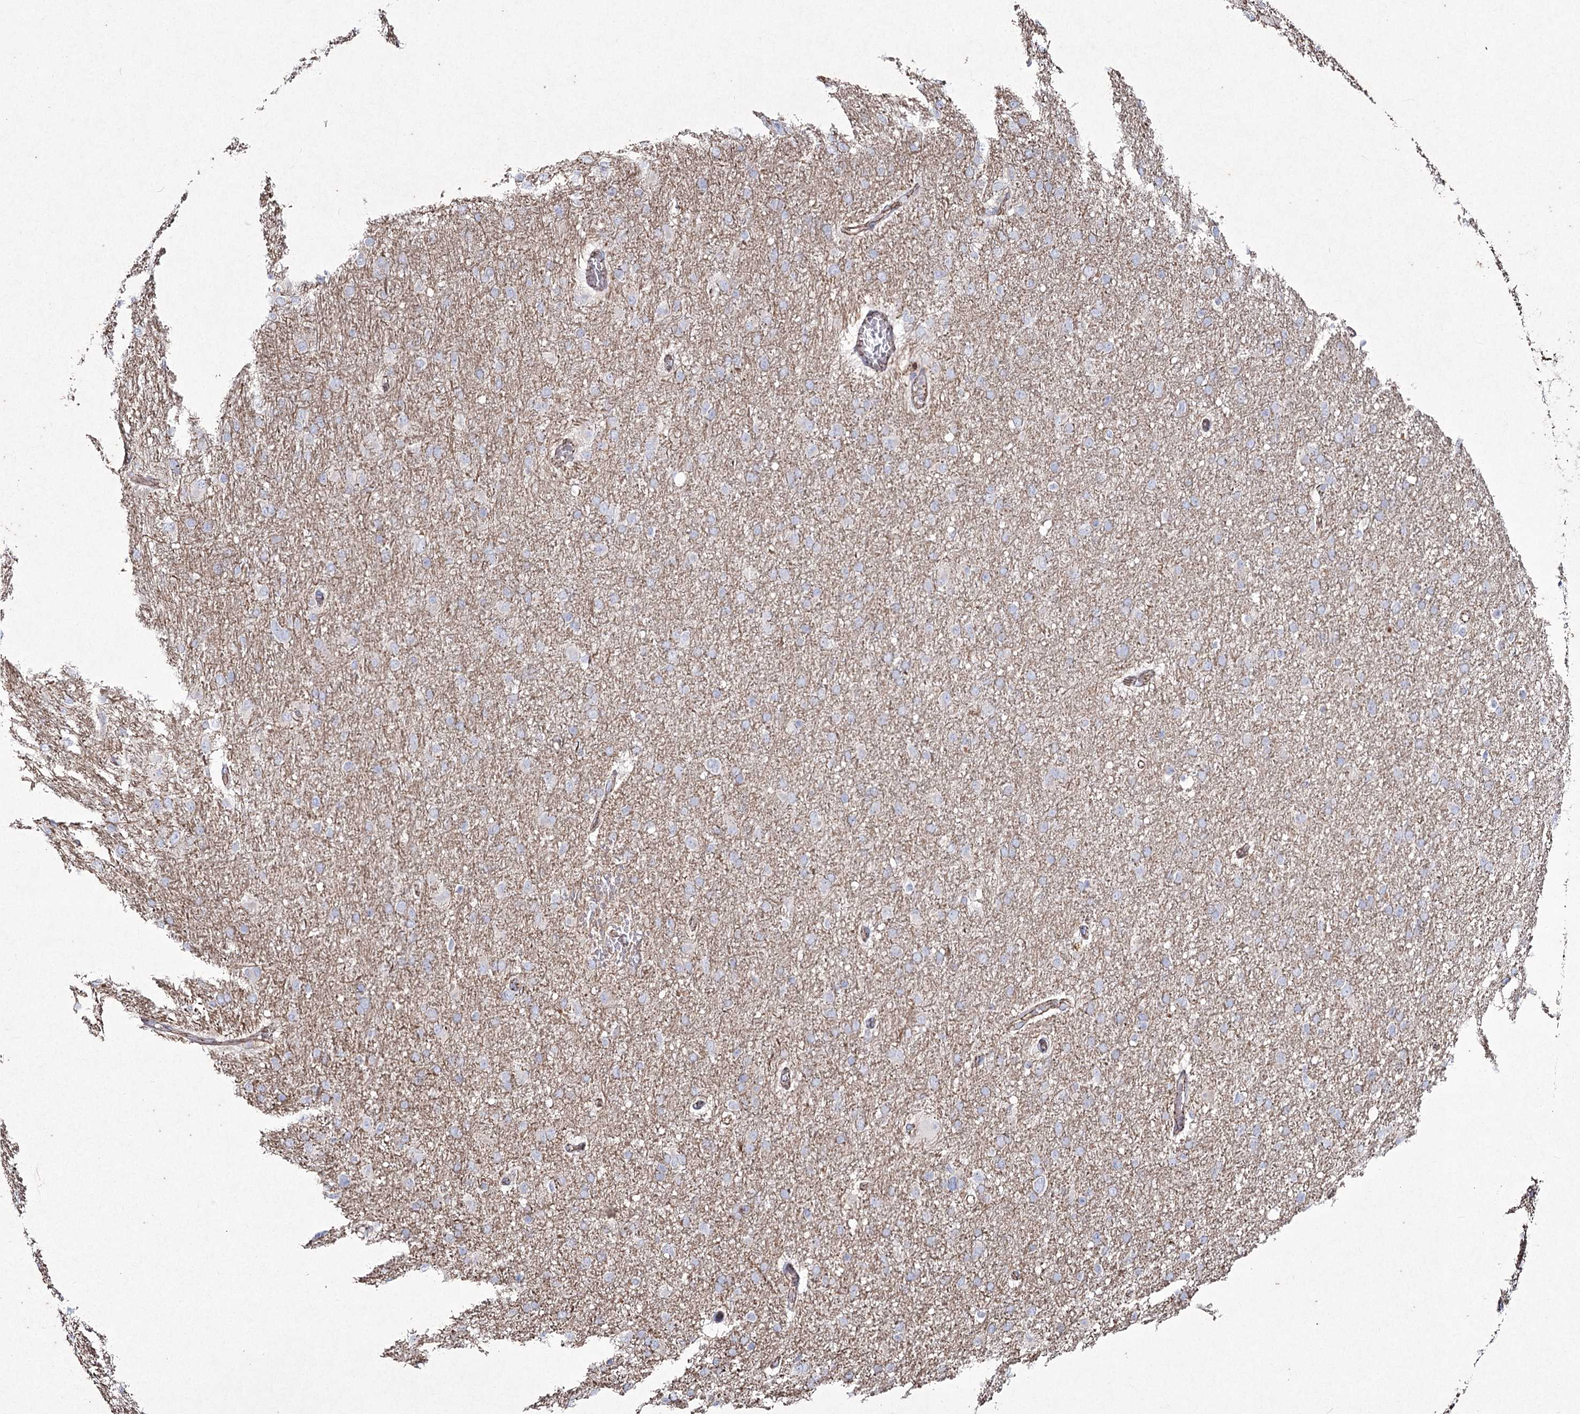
{"staining": {"intensity": "negative", "quantity": "none", "location": "none"}, "tissue": "glioma", "cell_type": "Tumor cells", "image_type": "cancer", "snomed": [{"axis": "morphology", "description": "Glioma, malignant, High grade"}, {"axis": "topography", "description": "Cerebral cortex"}], "caption": "Tumor cells are negative for protein expression in human malignant glioma (high-grade).", "gene": "LDLRAD3", "patient": {"sex": "female", "age": 36}}